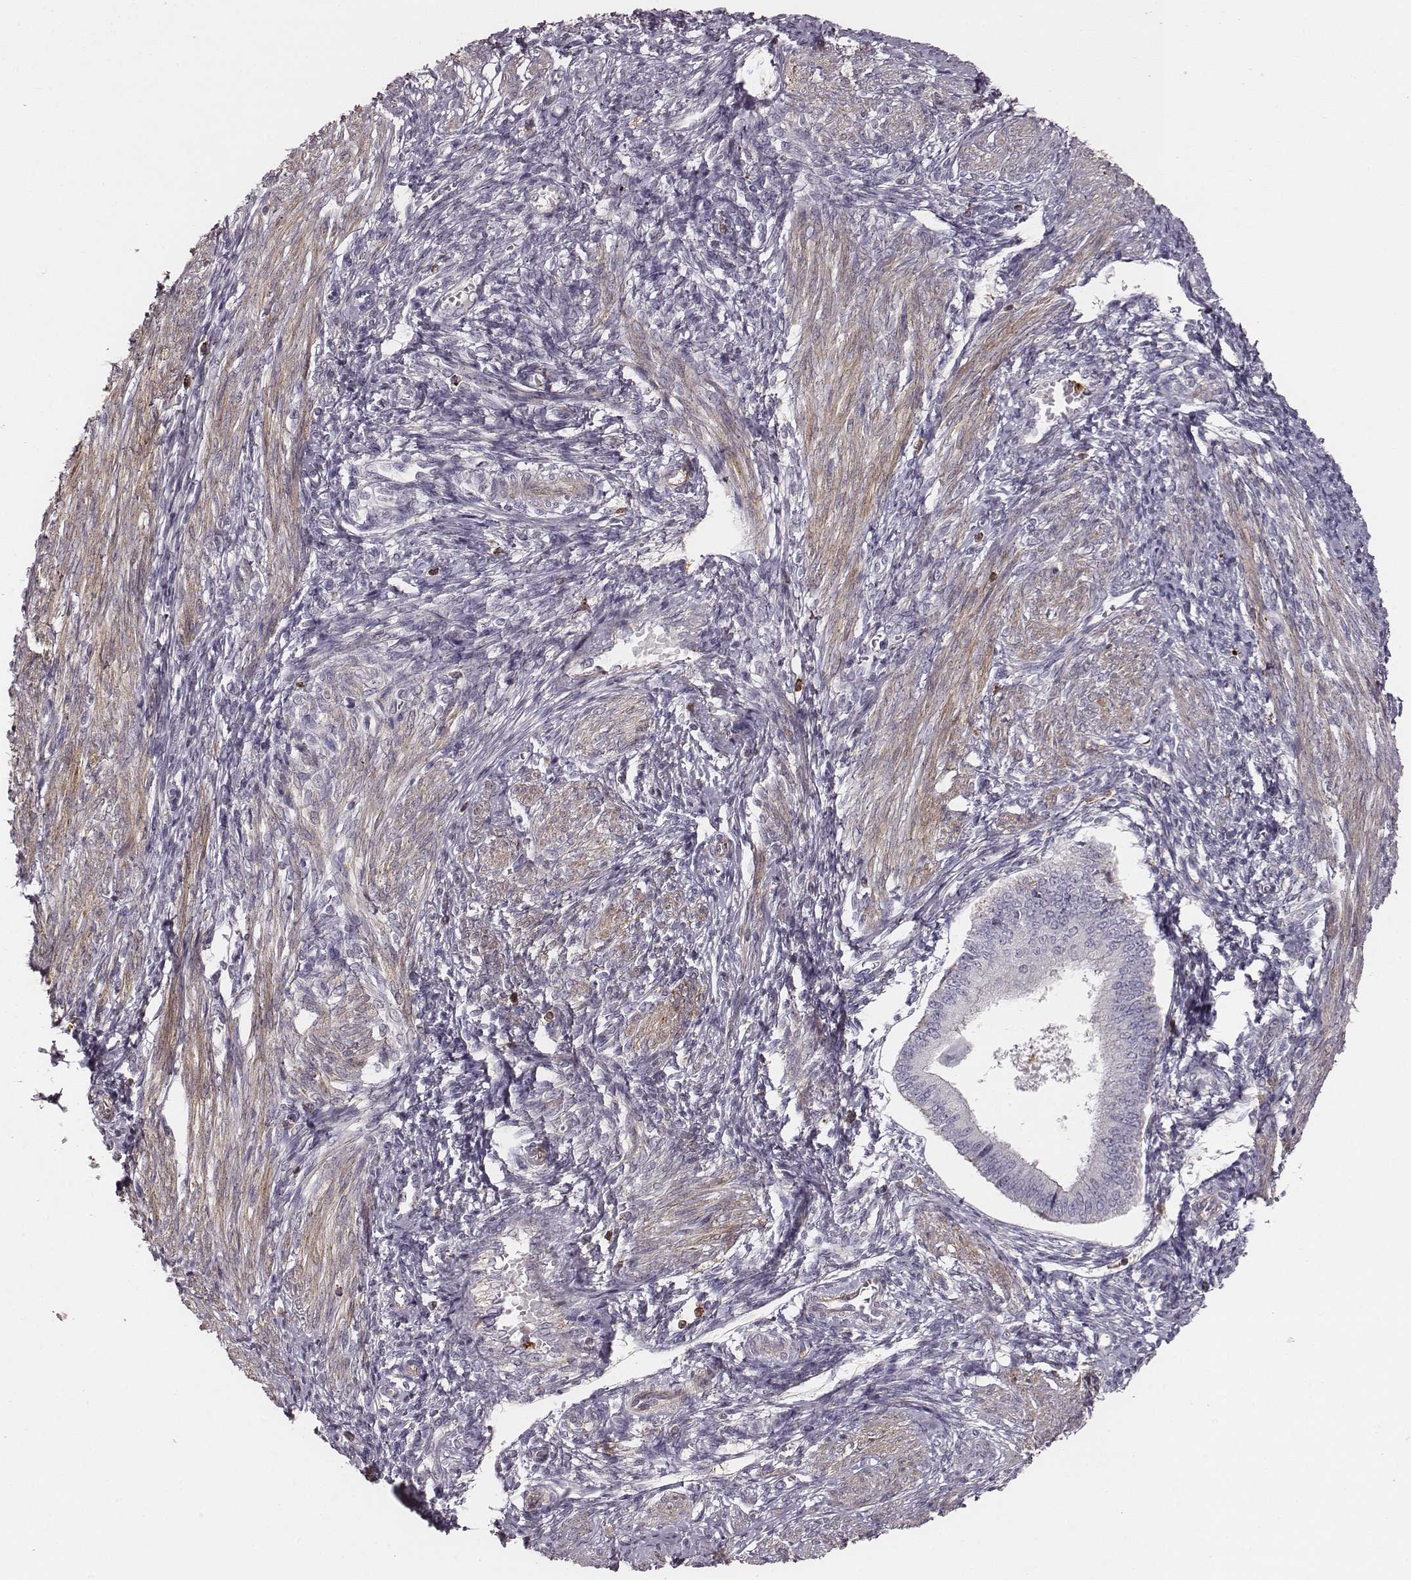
{"staining": {"intensity": "moderate", "quantity": "<25%", "location": "cytoplasmic/membranous"}, "tissue": "endometrium", "cell_type": "Cells in endometrial stroma", "image_type": "normal", "snomed": [{"axis": "morphology", "description": "Normal tissue, NOS"}, {"axis": "topography", "description": "Endometrium"}], "caption": "DAB (3,3'-diaminobenzidine) immunohistochemical staining of unremarkable human endometrium demonstrates moderate cytoplasmic/membranous protein staining in approximately <25% of cells in endometrial stroma. (DAB (3,3'-diaminobenzidine) IHC with brightfield microscopy, high magnification).", "gene": "ZYX", "patient": {"sex": "female", "age": 42}}